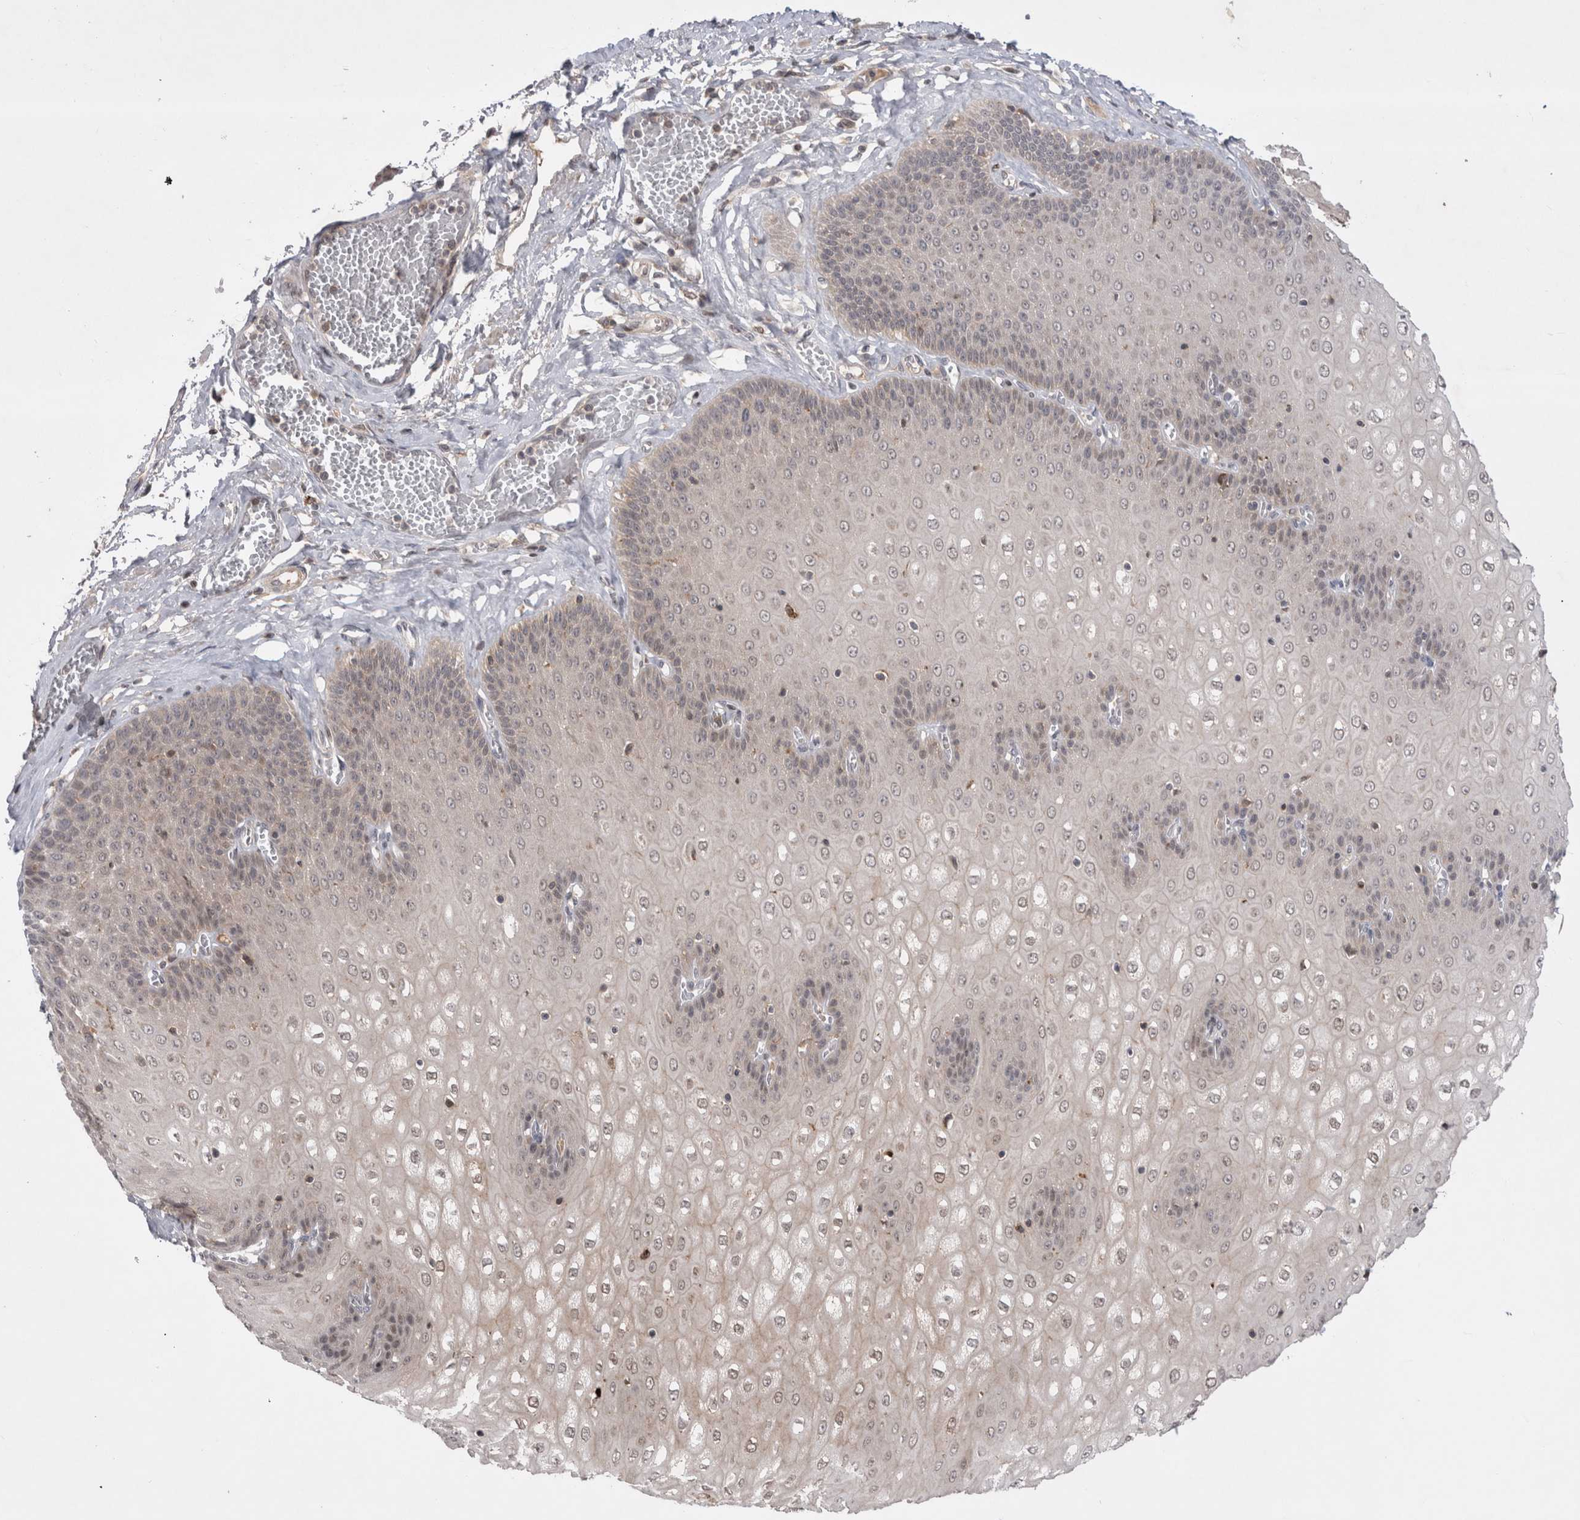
{"staining": {"intensity": "moderate", "quantity": "25%-75%", "location": "cytoplasmic/membranous,nuclear"}, "tissue": "esophagus", "cell_type": "Squamous epithelial cells", "image_type": "normal", "snomed": [{"axis": "morphology", "description": "Normal tissue, NOS"}, {"axis": "topography", "description": "Esophagus"}], "caption": "Immunohistochemical staining of normal human esophagus demonstrates moderate cytoplasmic/membranous,nuclear protein expression in about 25%-75% of squamous epithelial cells.", "gene": "PLEKHM1", "patient": {"sex": "male", "age": 60}}